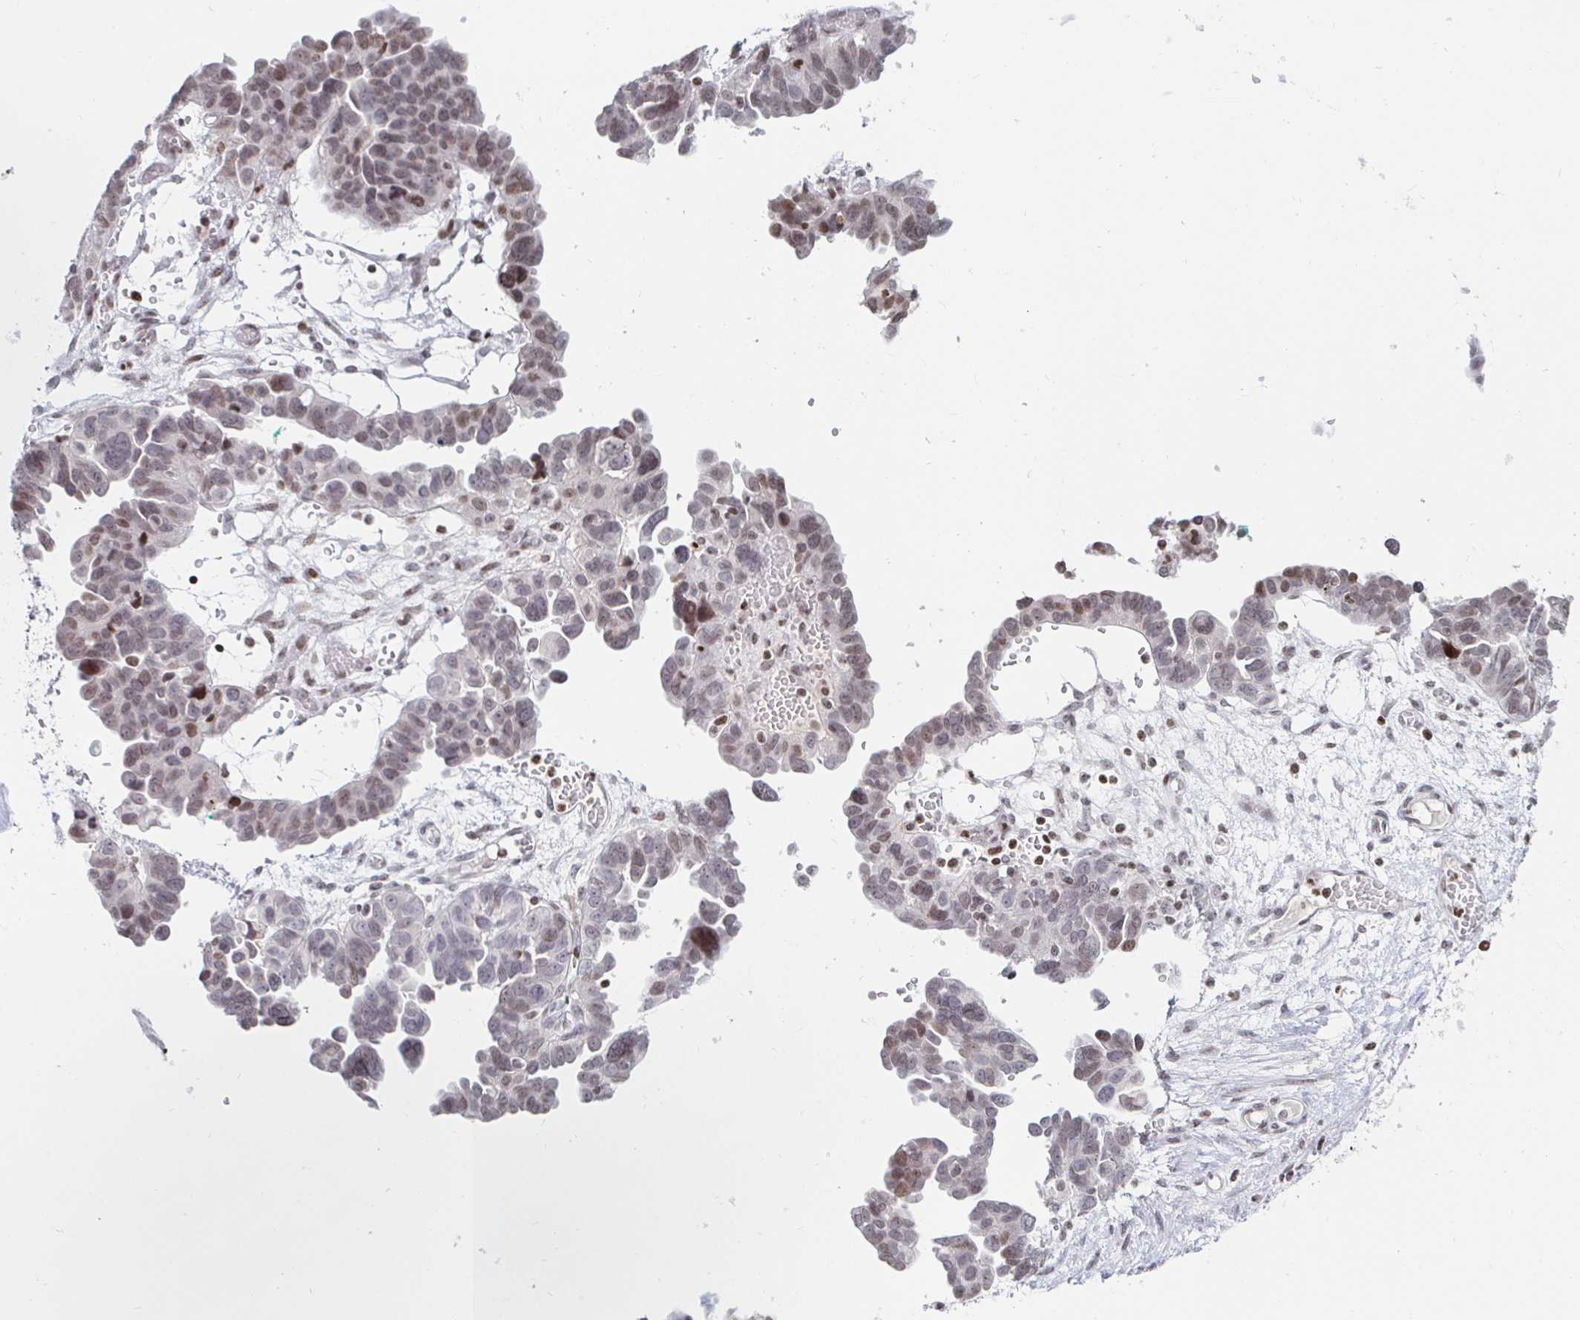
{"staining": {"intensity": "weak", "quantity": ">75%", "location": "nuclear"}, "tissue": "ovarian cancer", "cell_type": "Tumor cells", "image_type": "cancer", "snomed": [{"axis": "morphology", "description": "Cystadenocarcinoma, serous, NOS"}, {"axis": "topography", "description": "Ovary"}], "caption": "The micrograph shows staining of ovarian serous cystadenocarcinoma, revealing weak nuclear protein staining (brown color) within tumor cells.", "gene": "HOXC10", "patient": {"sex": "female", "age": 64}}